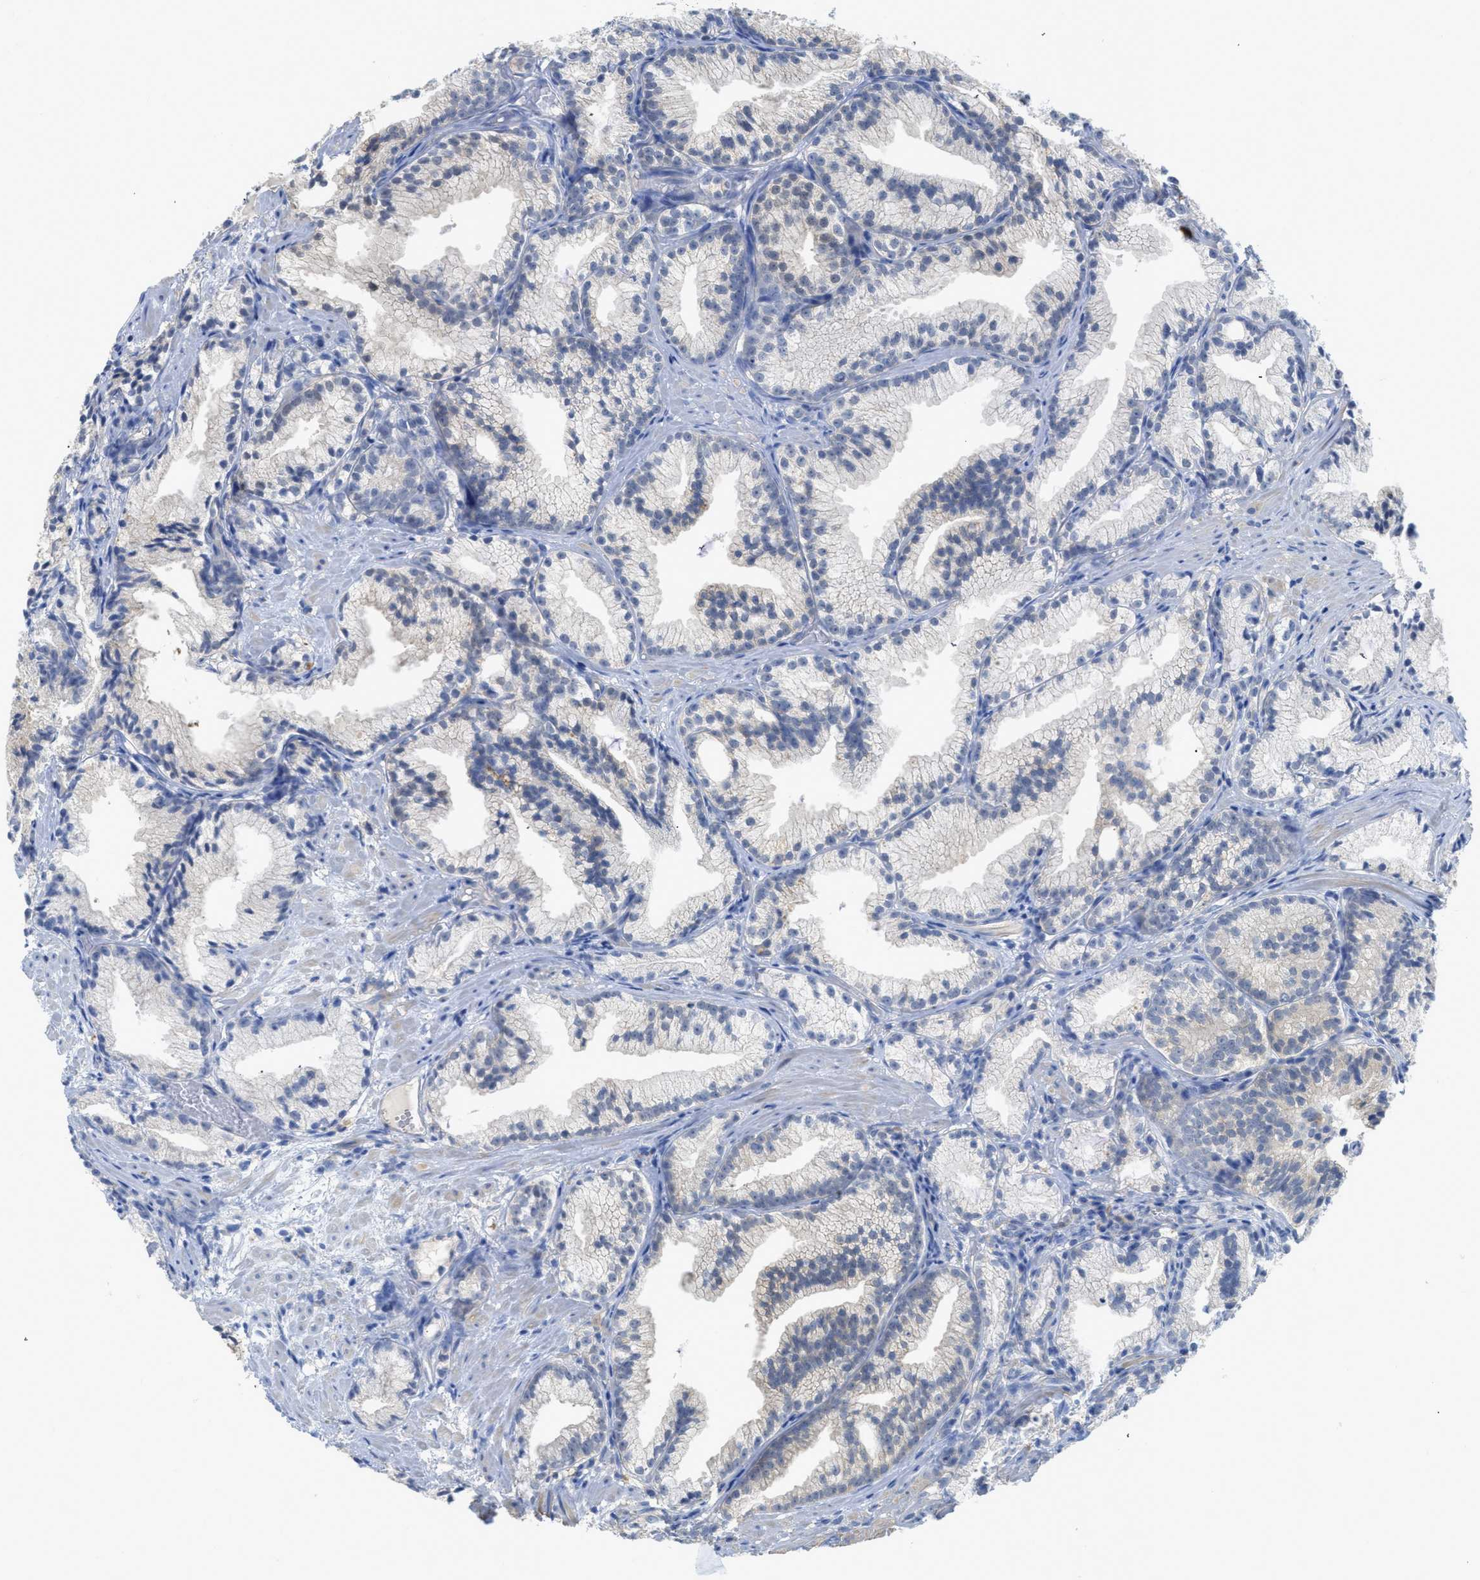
{"staining": {"intensity": "negative", "quantity": "none", "location": "none"}, "tissue": "prostate cancer", "cell_type": "Tumor cells", "image_type": "cancer", "snomed": [{"axis": "morphology", "description": "Adenocarcinoma, Low grade"}, {"axis": "topography", "description": "Prostate"}], "caption": "A high-resolution micrograph shows immunohistochemistry (IHC) staining of low-grade adenocarcinoma (prostate), which exhibits no significant staining in tumor cells. (Brightfield microscopy of DAB immunohistochemistry at high magnification).", "gene": "MYL3", "patient": {"sex": "male", "age": 89}}